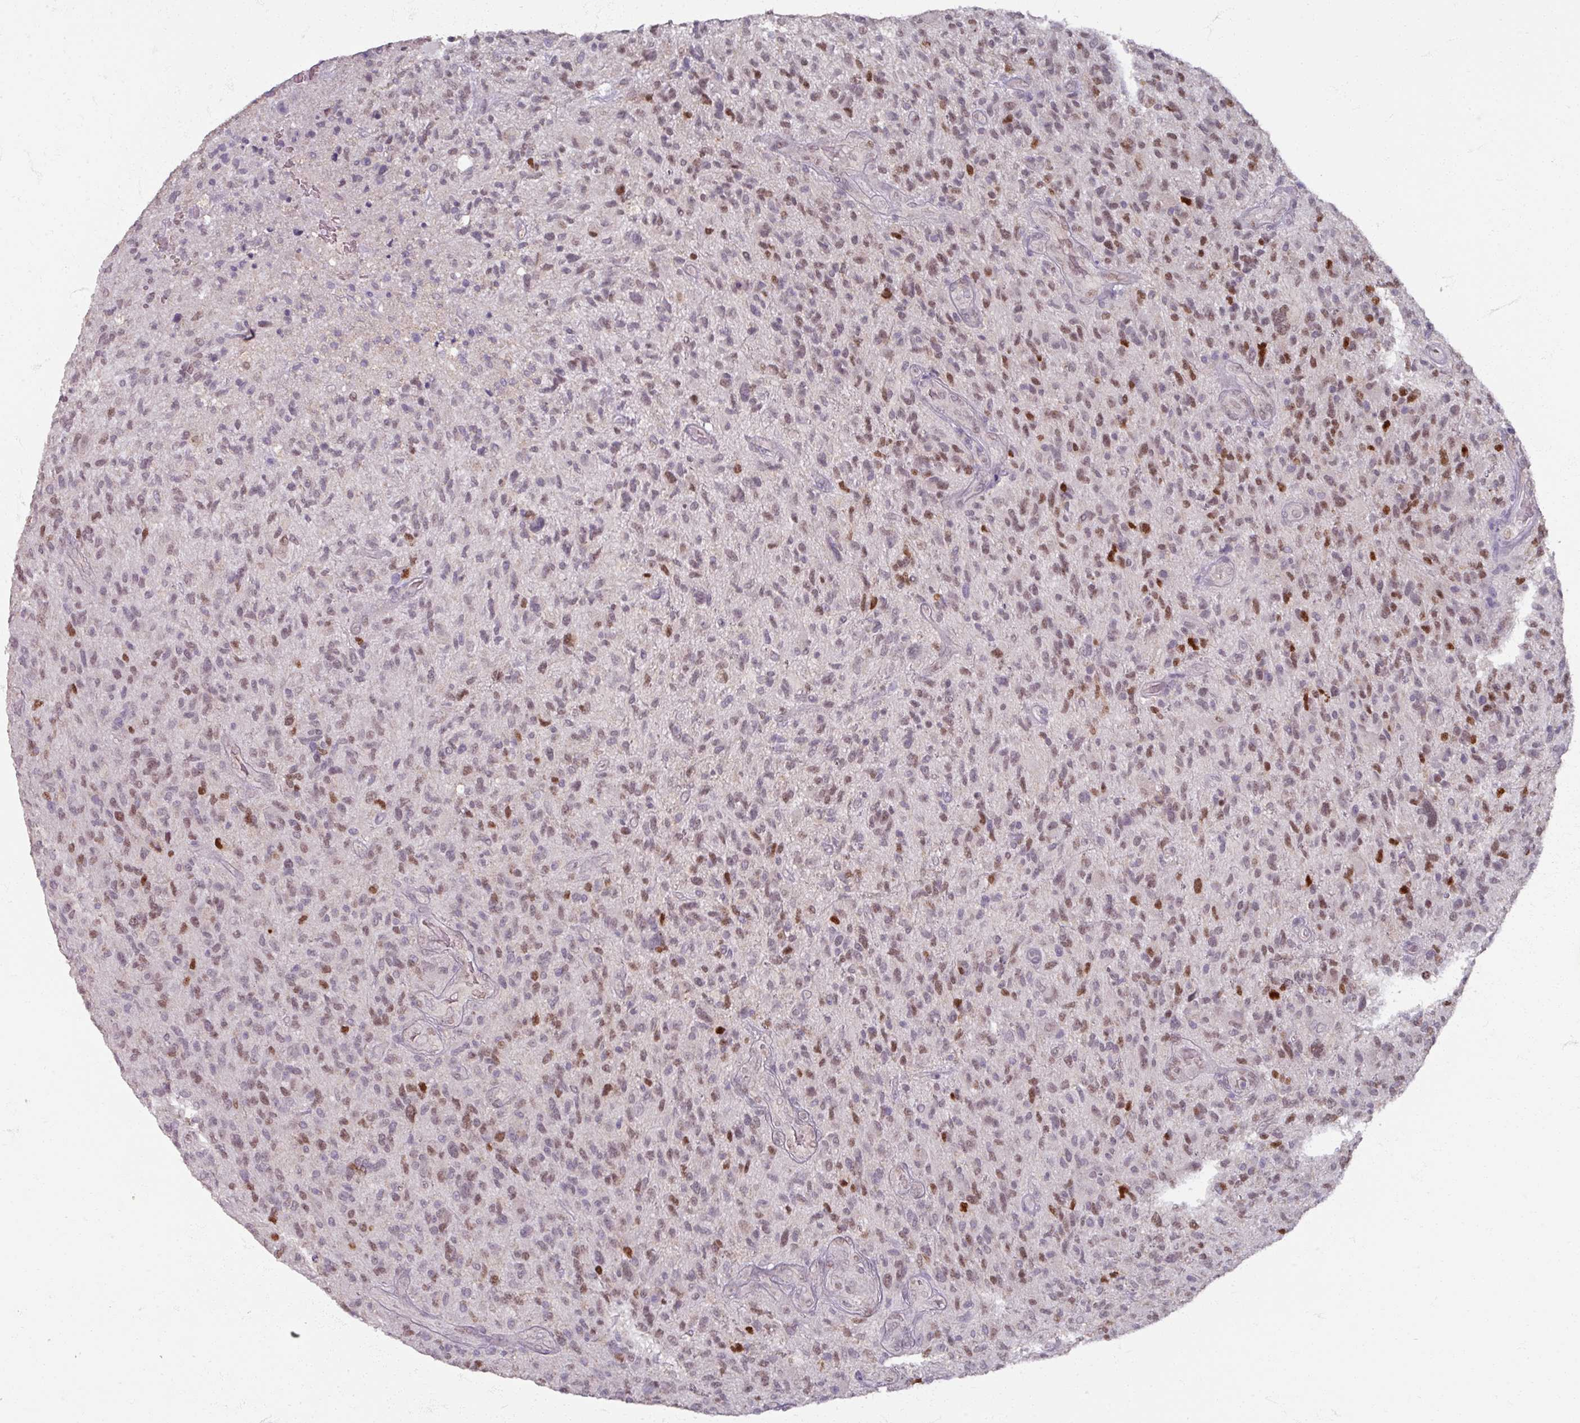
{"staining": {"intensity": "moderate", "quantity": "<25%", "location": "nuclear"}, "tissue": "glioma", "cell_type": "Tumor cells", "image_type": "cancer", "snomed": [{"axis": "morphology", "description": "Glioma, malignant, High grade"}, {"axis": "topography", "description": "Brain"}], "caption": "Glioma stained with a protein marker shows moderate staining in tumor cells.", "gene": "SOX11", "patient": {"sex": "male", "age": 47}}